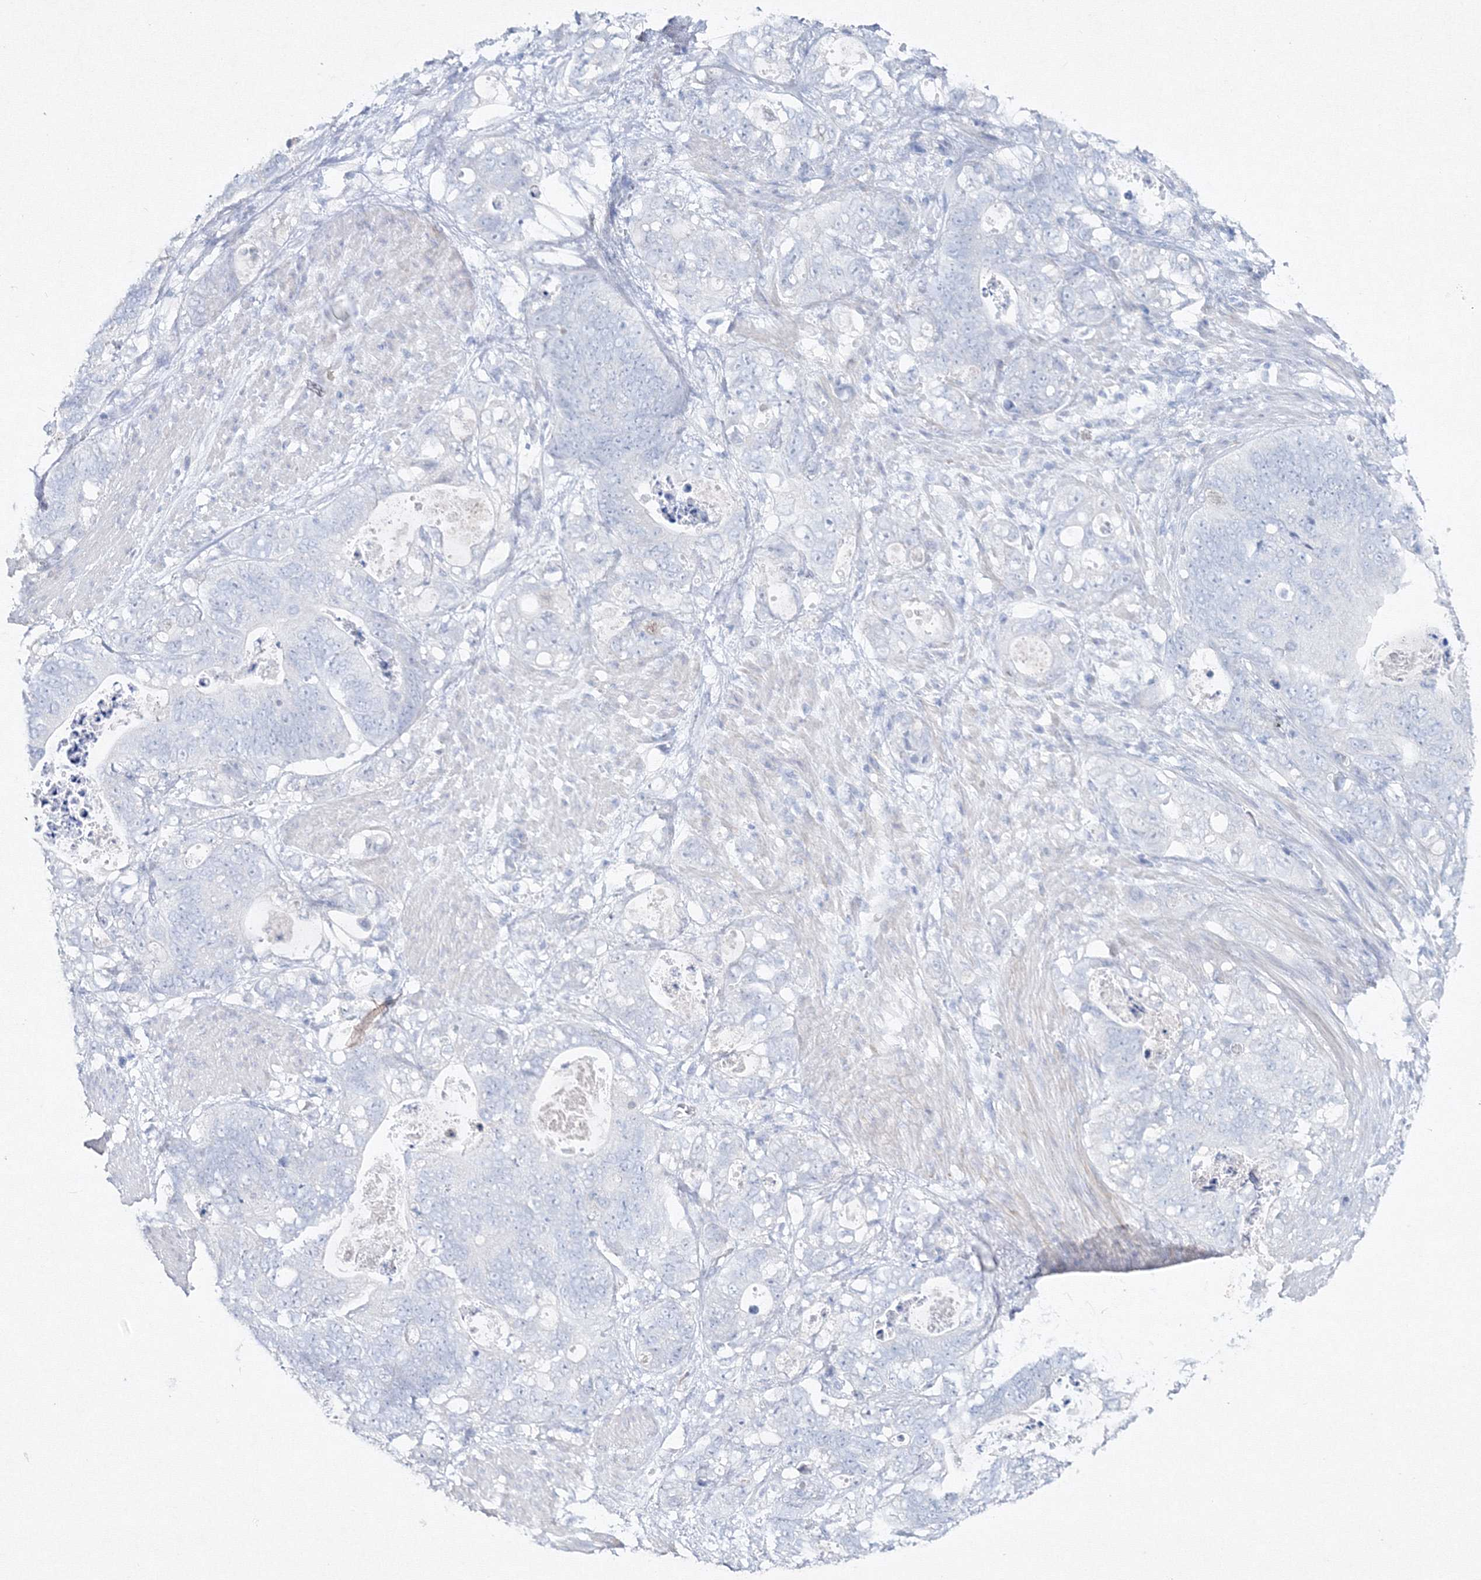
{"staining": {"intensity": "negative", "quantity": "none", "location": "none"}, "tissue": "stomach cancer", "cell_type": "Tumor cells", "image_type": "cancer", "snomed": [{"axis": "morphology", "description": "Normal tissue, NOS"}, {"axis": "morphology", "description": "Adenocarcinoma, NOS"}, {"axis": "topography", "description": "Stomach"}], "caption": "Tumor cells show no significant staining in adenocarcinoma (stomach).", "gene": "GCKR", "patient": {"sex": "female", "age": 89}}